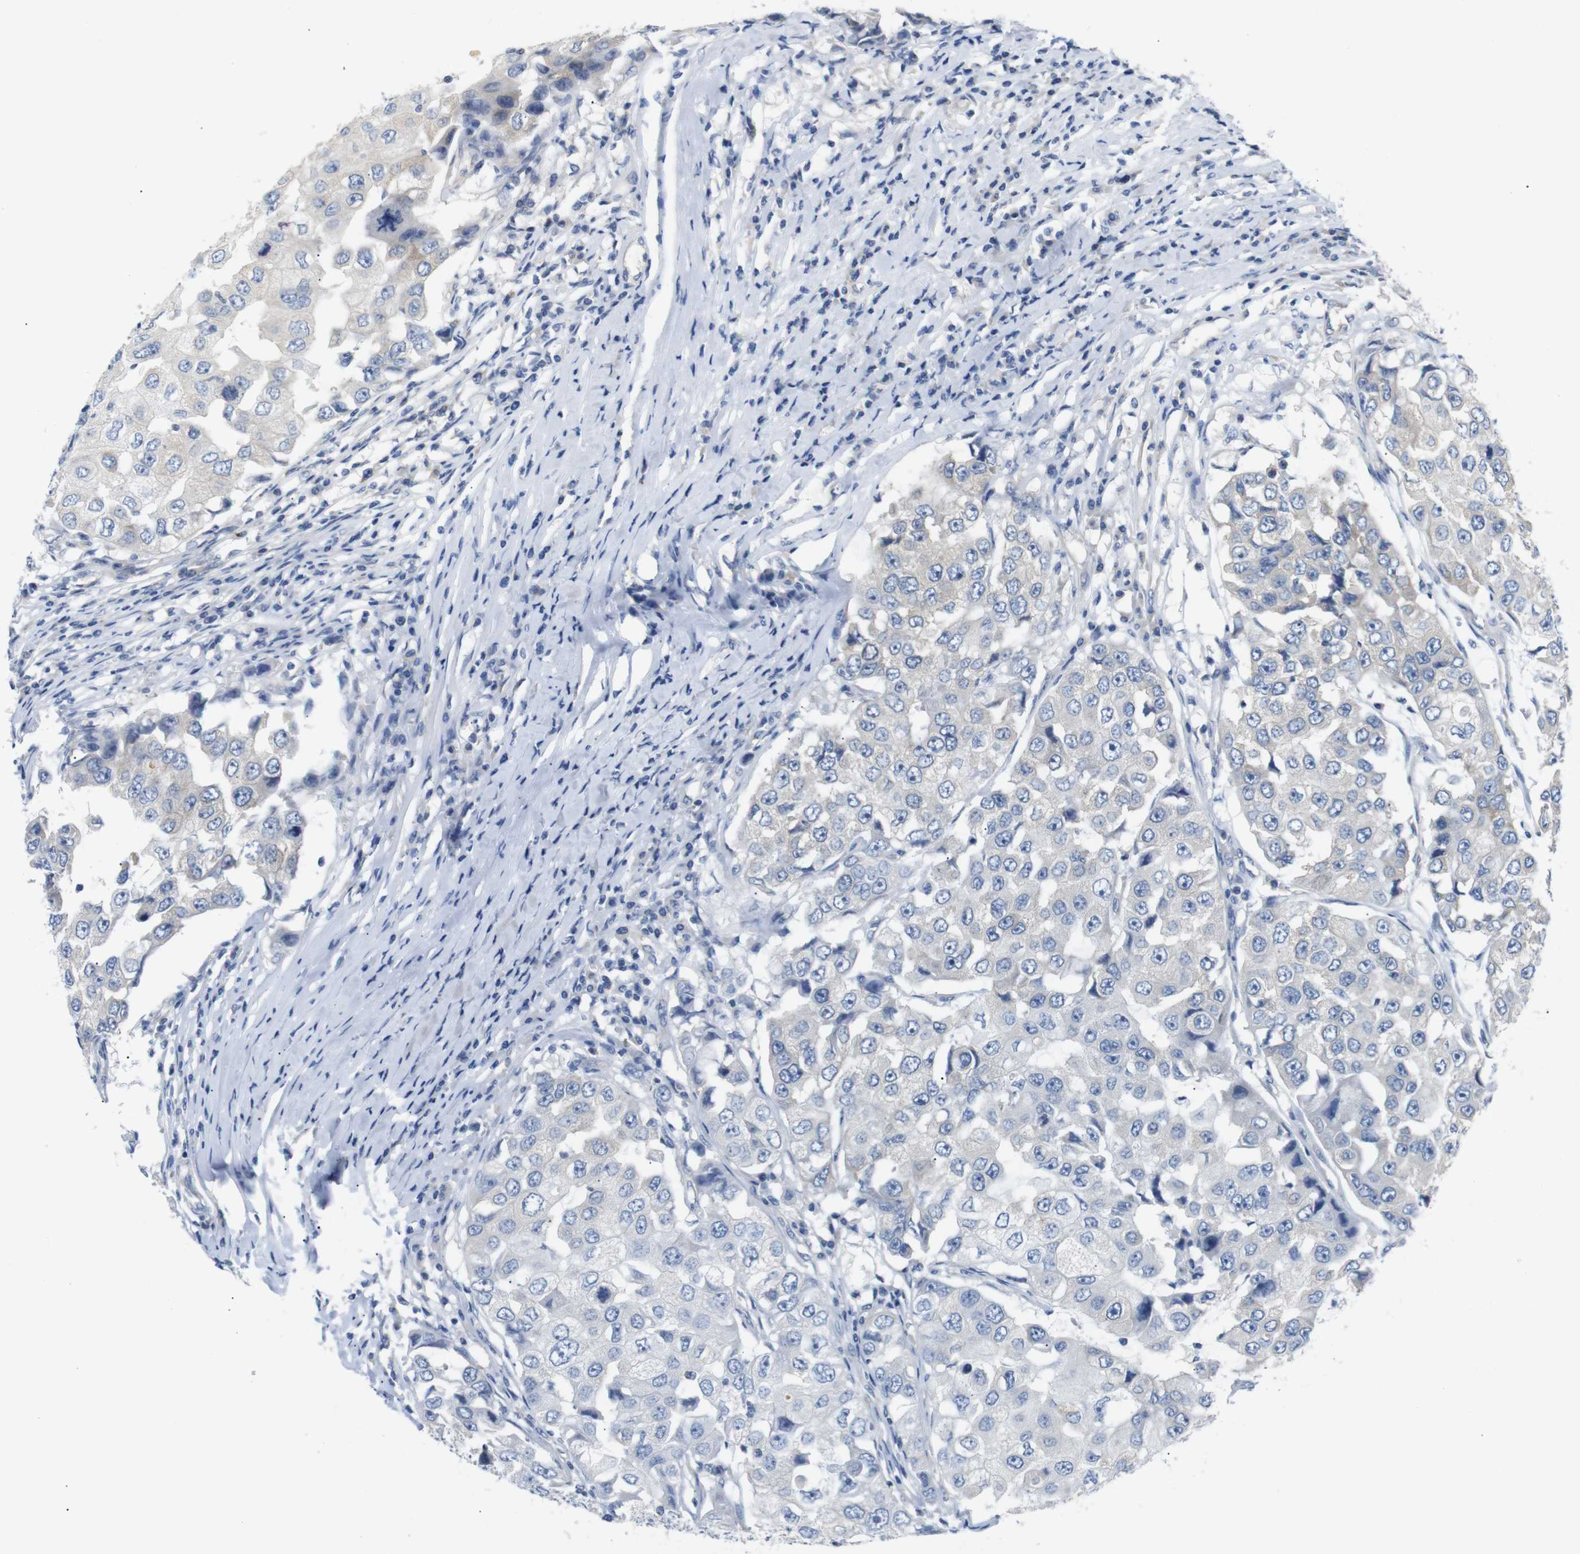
{"staining": {"intensity": "weak", "quantity": ">75%", "location": "cytoplasmic/membranous"}, "tissue": "breast cancer", "cell_type": "Tumor cells", "image_type": "cancer", "snomed": [{"axis": "morphology", "description": "Duct carcinoma"}, {"axis": "topography", "description": "Breast"}], "caption": "Breast cancer was stained to show a protein in brown. There is low levels of weak cytoplasmic/membranous staining in about >75% of tumor cells.", "gene": "DCP1A", "patient": {"sex": "female", "age": 27}}